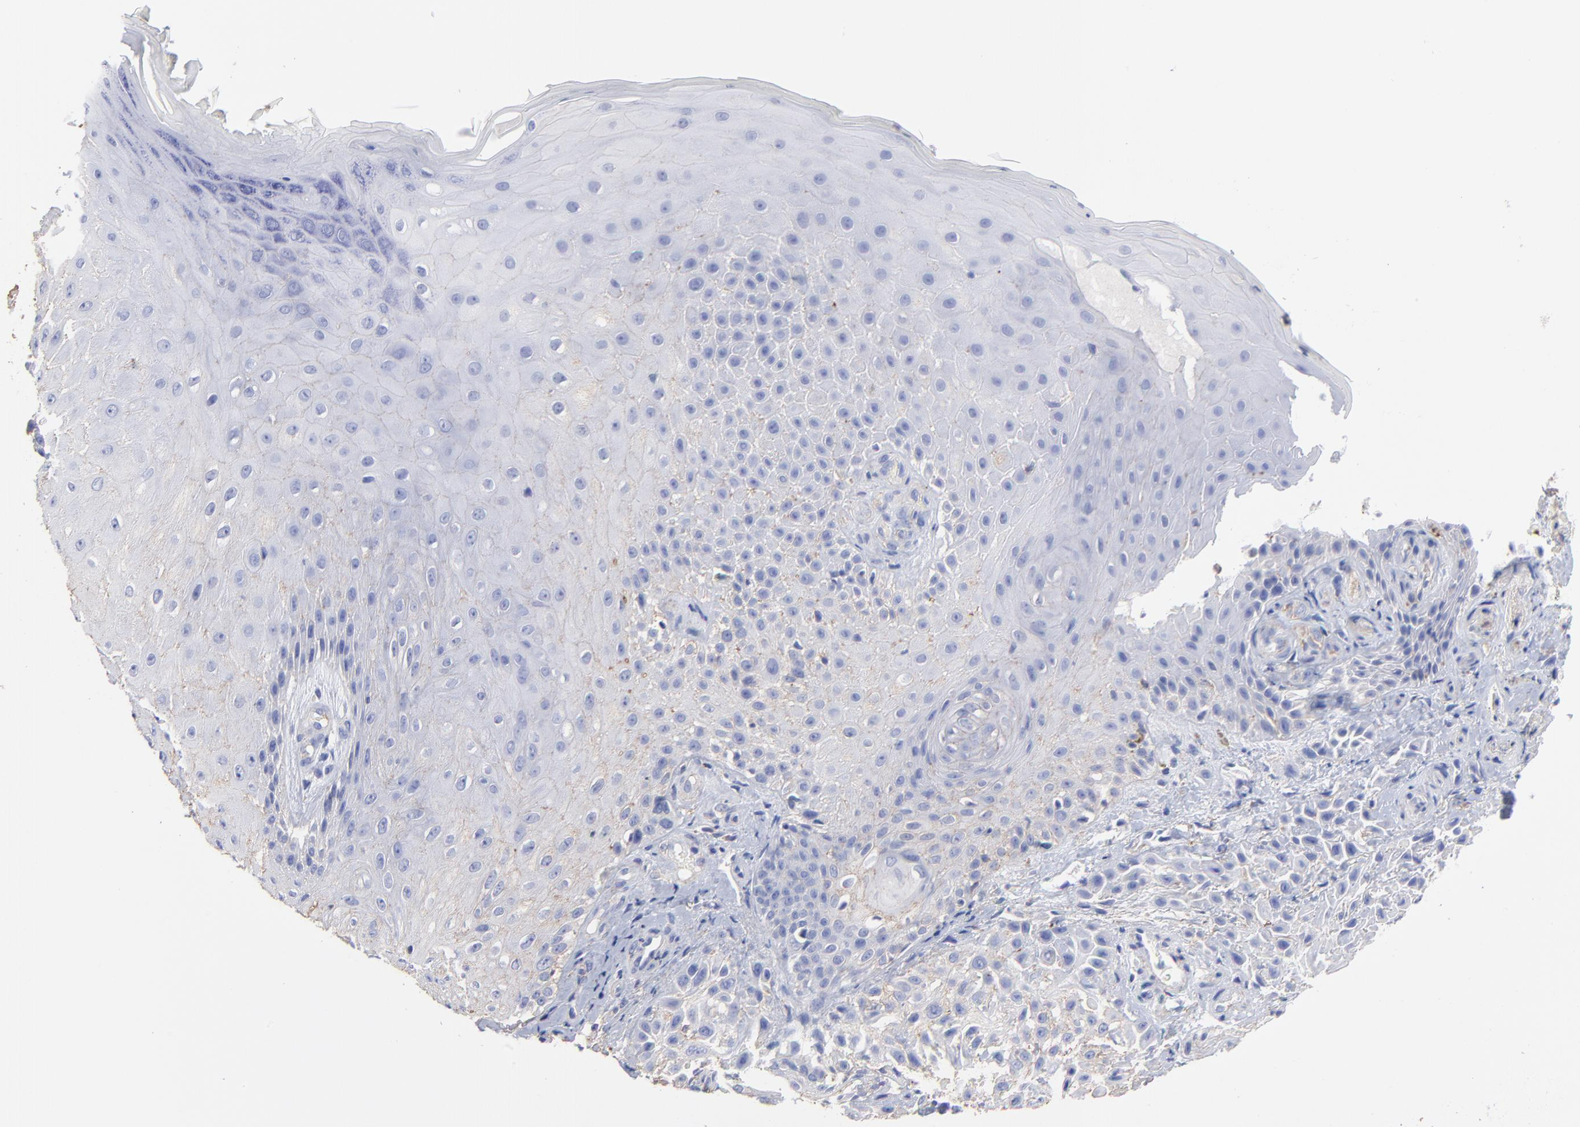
{"staining": {"intensity": "weak", "quantity": "<25%", "location": "cytoplasmic/membranous"}, "tissue": "skin cancer", "cell_type": "Tumor cells", "image_type": "cancer", "snomed": [{"axis": "morphology", "description": "Squamous cell carcinoma, NOS"}, {"axis": "topography", "description": "Skin"}], "caption": "Image shows no protein expression in tumor cells of skin squamous cell carcinoma tissue. (DAB (3,3'-diaminobenzidine) immunohistochemistry with hematoxylin counter stain).", "gene": "ASL", "patient": {"sex": "female", "age": 42}}